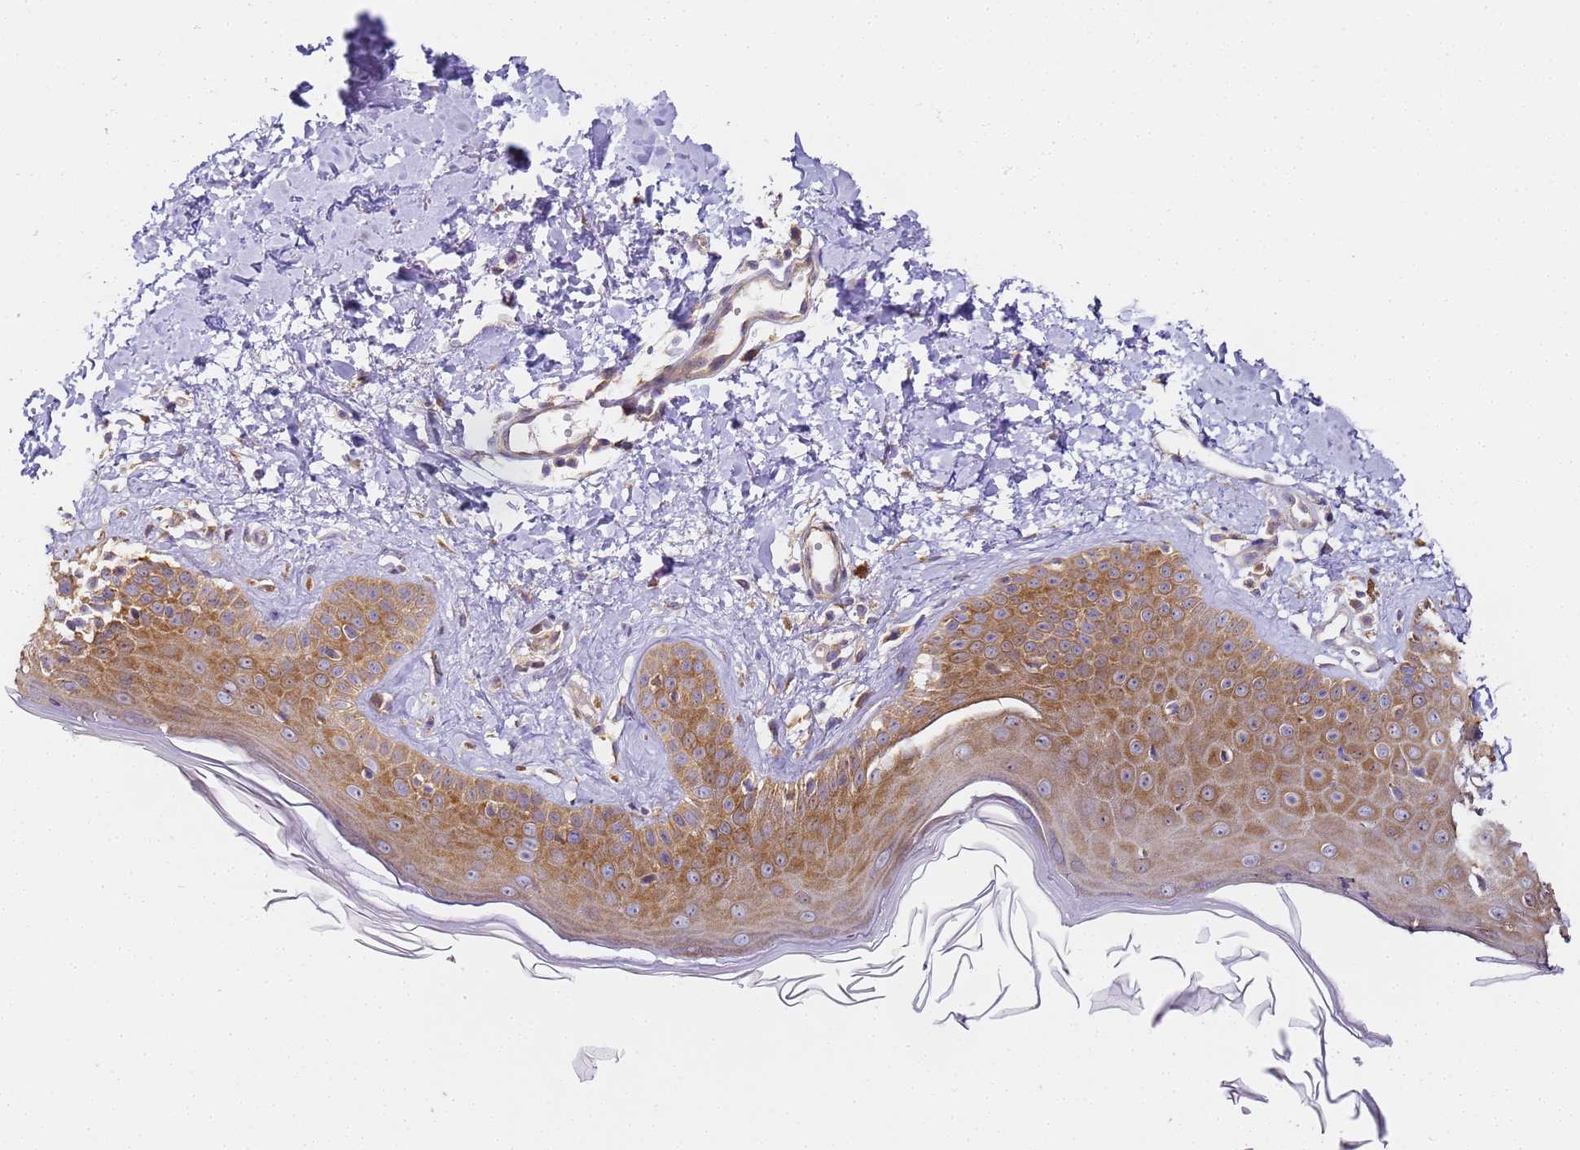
{"staining": {"intensity": "weak", "quantity": ">75%", "location": "cytoplasmic/membranous"}, "tissue": "skin", "cell_type": "Fibroblasts", "image_type": "normal", "snomed": [{"axis": "morphology", "description": "Normal tissue, NOS"}, {"axis": "topography", "description": "Skin"}], "caption": "This photomicrograph shows immunohistochemistry staining of unremarkable skin, with low weak cytoplasmic/membranous expression in about >75% of fibroblasts.", "gene": "RPL13A", "patient": {"sex": "male", "age": 52}}